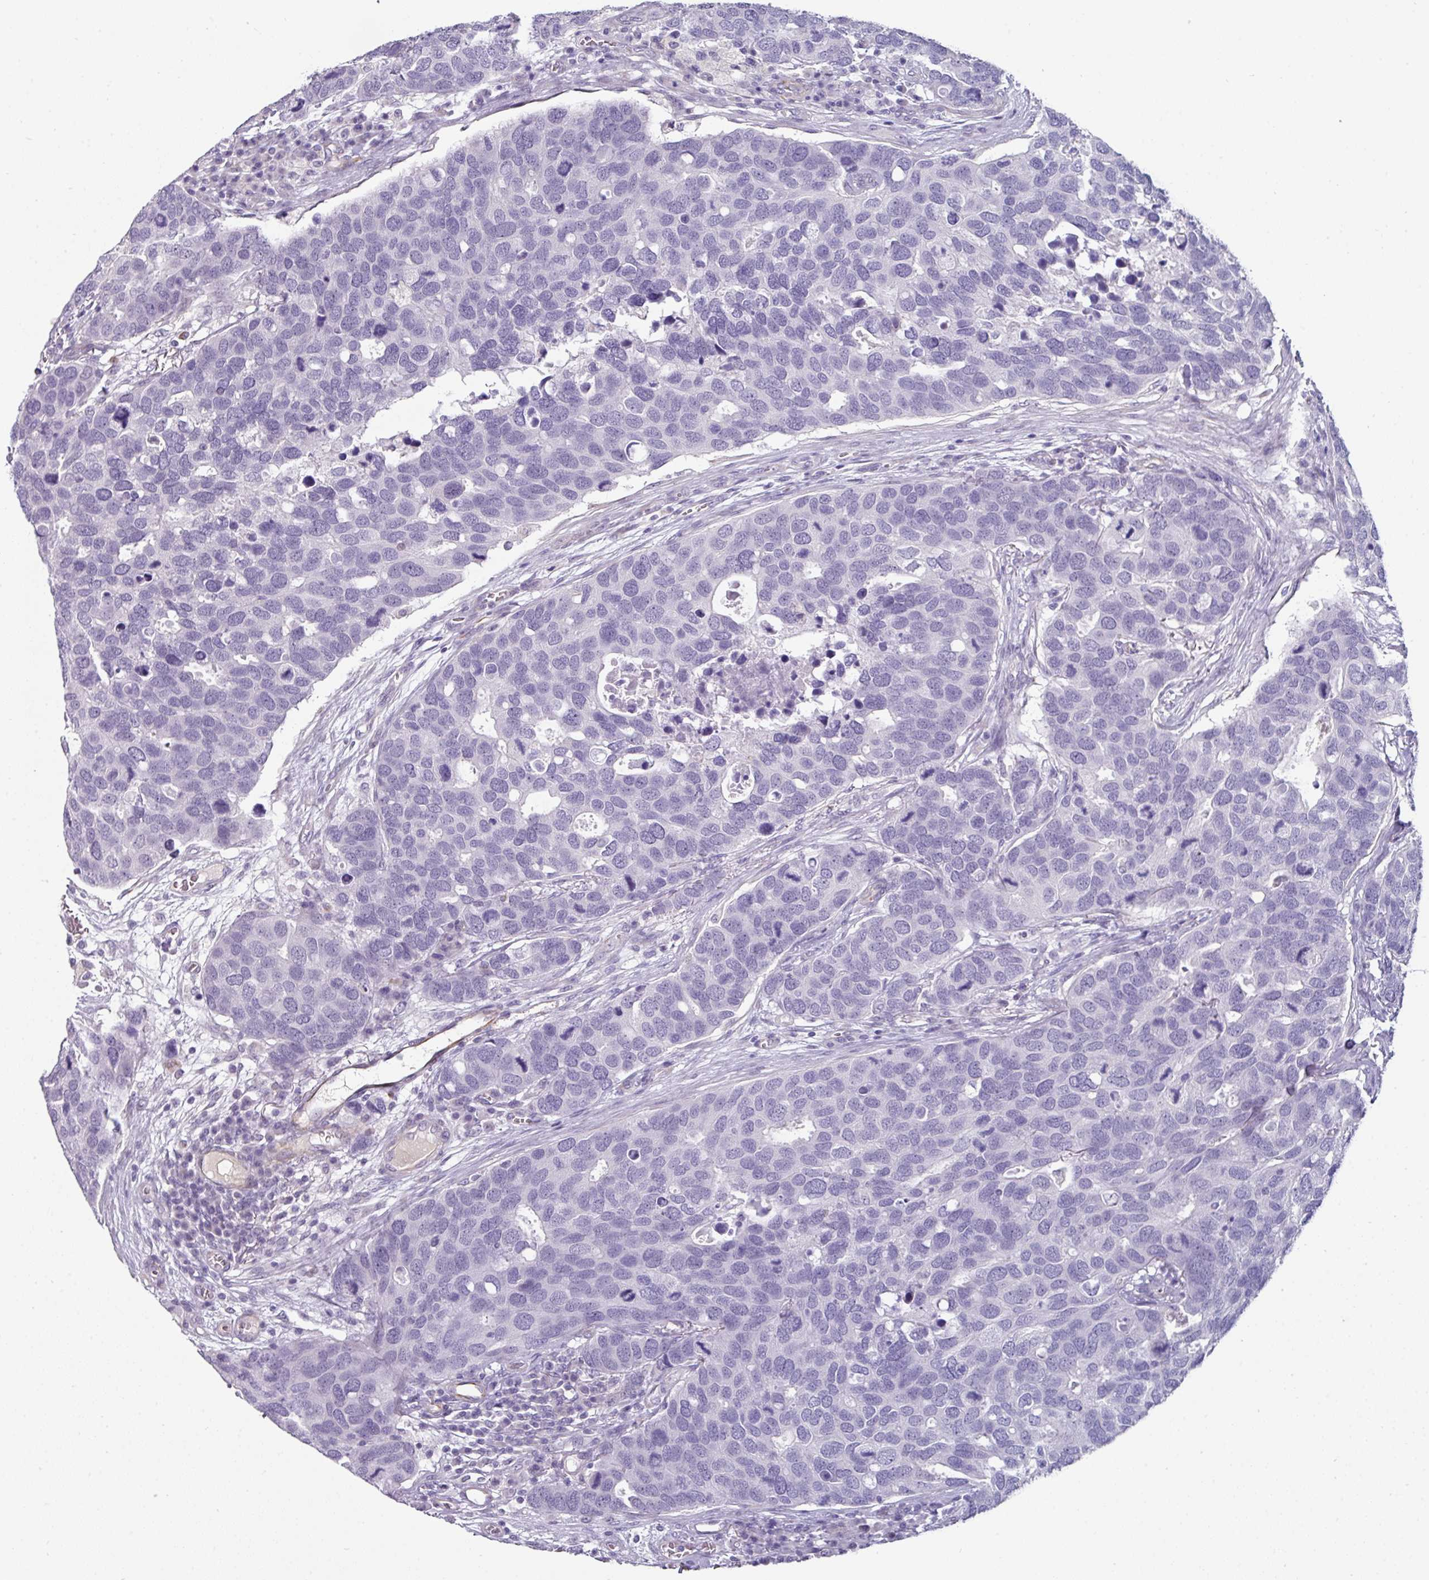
{"staining": {"intensity": "negative", "quantity": "none", "location": "none"}, "tissue": "breast cancer", "cell_type": "Tumor cells", "image_type": "cancer", "snomed": [{"axis": "morphology", "description": "Duct carcinoma"}, {"axis": "topography", "description": "Breast"}], "caption": "Immunohistochemical staining of human breast cancer reveals no significant positivity in tumor cells.", "gene": "EYA3", "patient": {"sex": "female", "age": 83}}